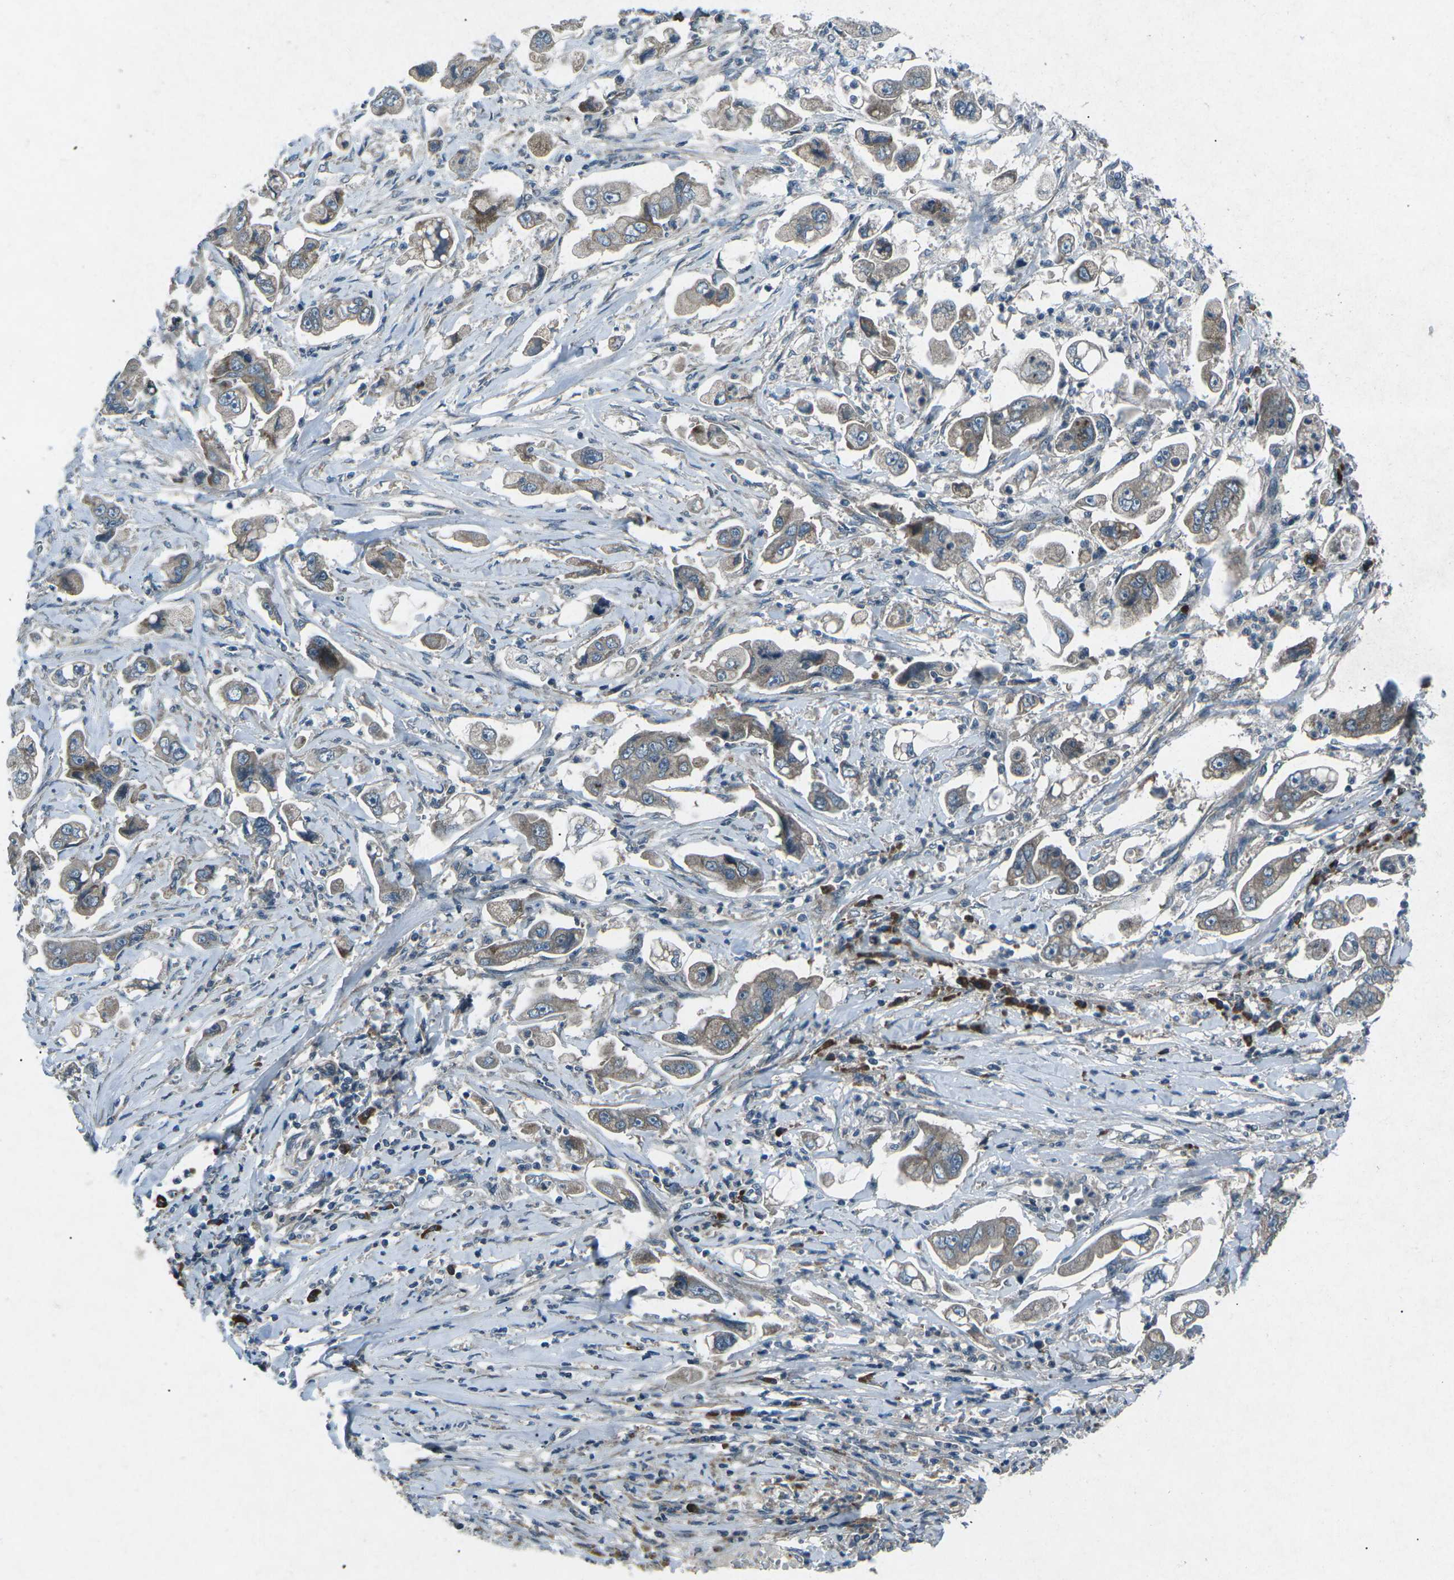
{"staining": {"intensity": "weak", "quantity": ">75%", "location": "cytoplasmic/membranous"}, "tissue": "stomach cancer", "cell_type": "Tumor cells", "image_type": "cancer", "snomed": [{"axis": "morphology", "description": "Adenocarcinoma, NOS"}, {"axis": "topography", "description": "Stomach"}], "caption": "An immunohistochemistry (IHC) image of tumor tissue is shown. Protein staining in brown labels weak cytoplasmic/membranous positivity in adenocarcinoma (stomach) within tumor cells. Nuclei are stained in blue.", "gene": "CDK16", "patient": {"sex": "male", "age": 62}}